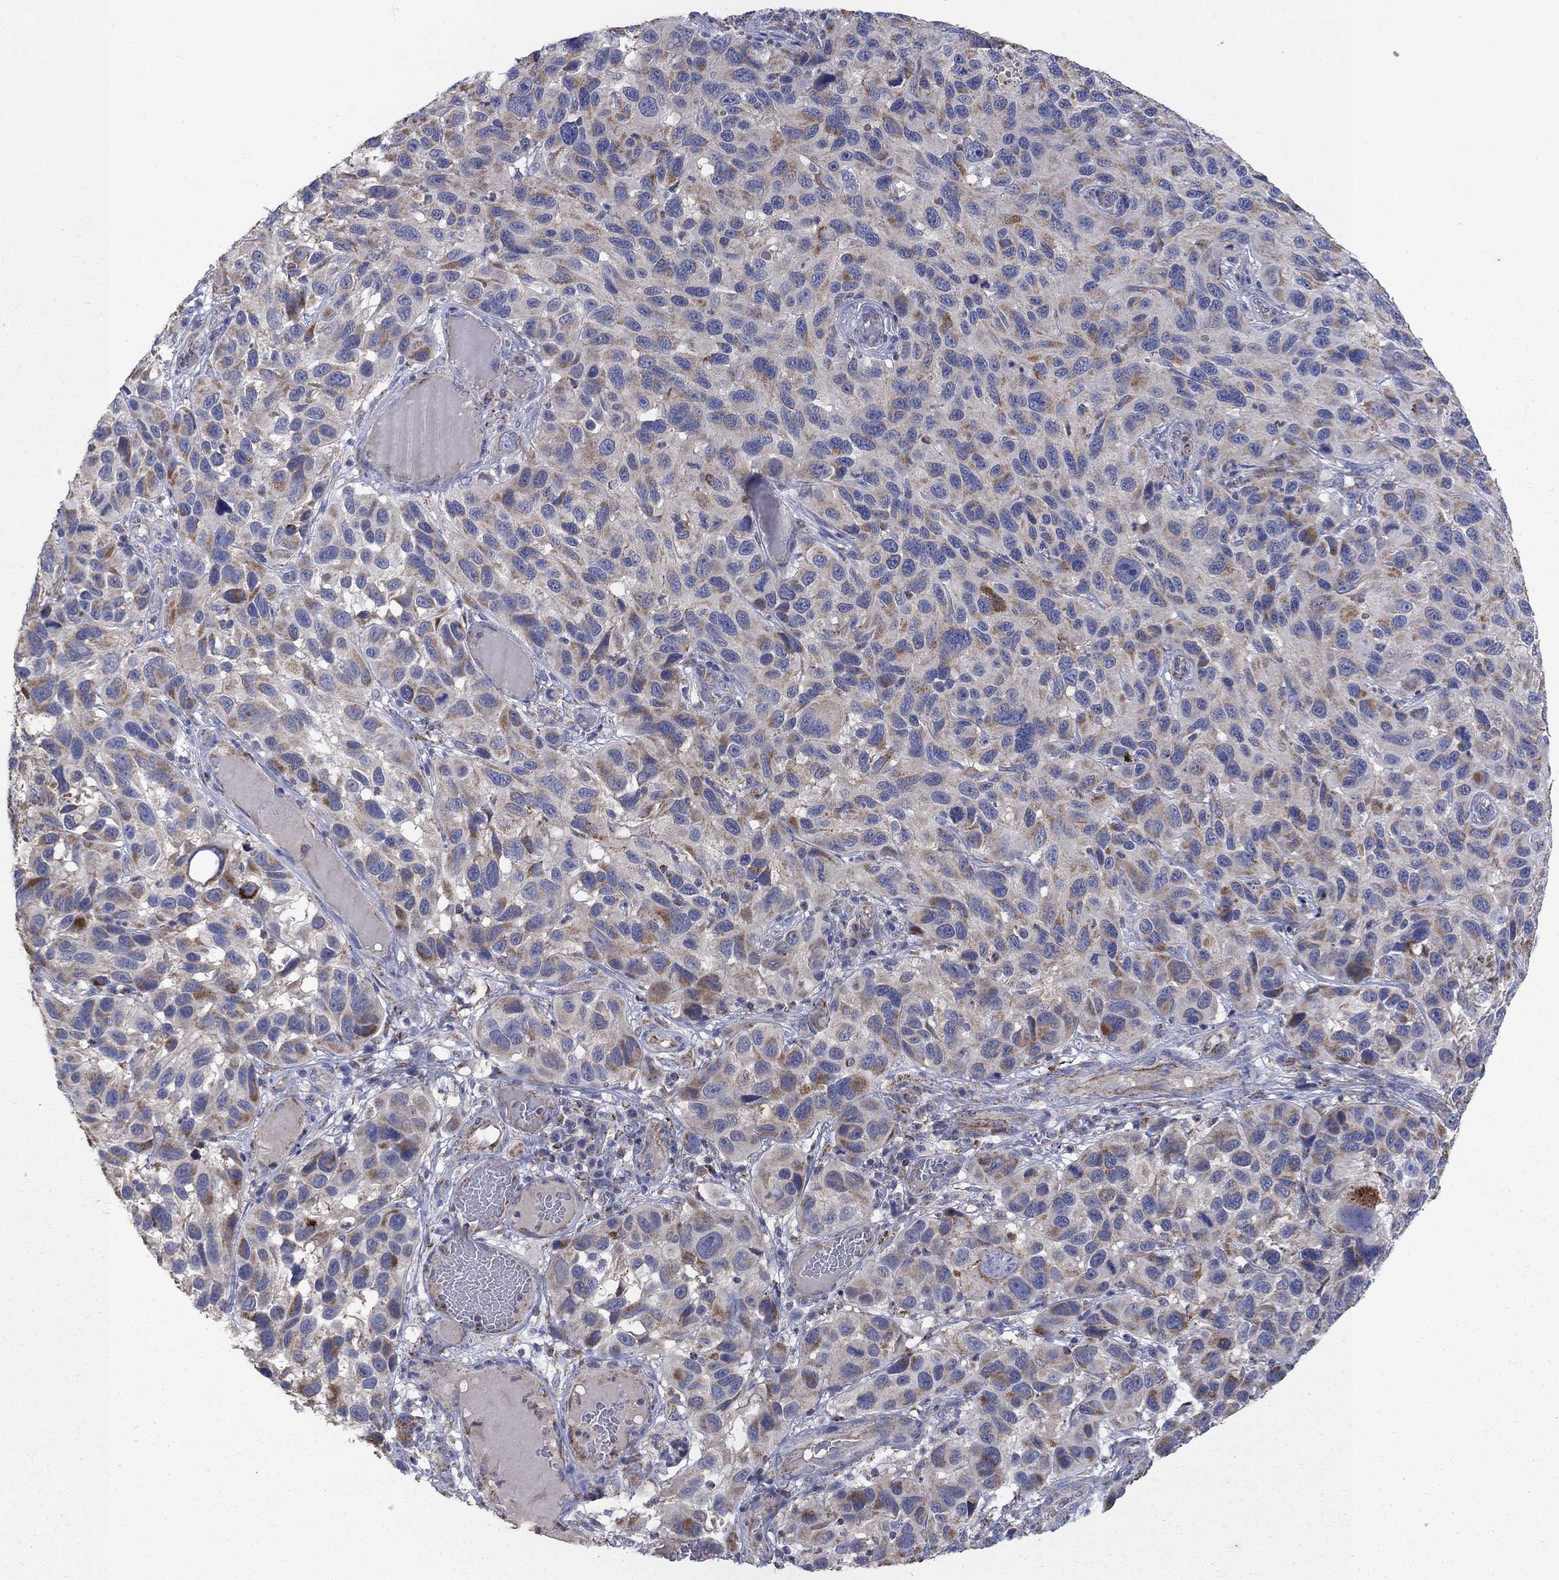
{"staining": {"intensity": "moderate", "quantity": "<25%", "location": "cytoplasmic/membranous"}, "tissue": "melanoma", "cell_type": "Tumor cells", "image_type": "cancer", "snomed": [{"axis": "morphology", "description": "Malignant melanoma, NOS"}, {"axis": "topography", "description": "Skin"}], "caption": "A photomicrograph showing moderate cytoplasmic/membranous staining in approximately <25% of tumor cells in melanoma, as visualized by brown immunohistochemical staining.", "gene": "PNPLA2", "patient": {"sex": "male", "age": 53}}